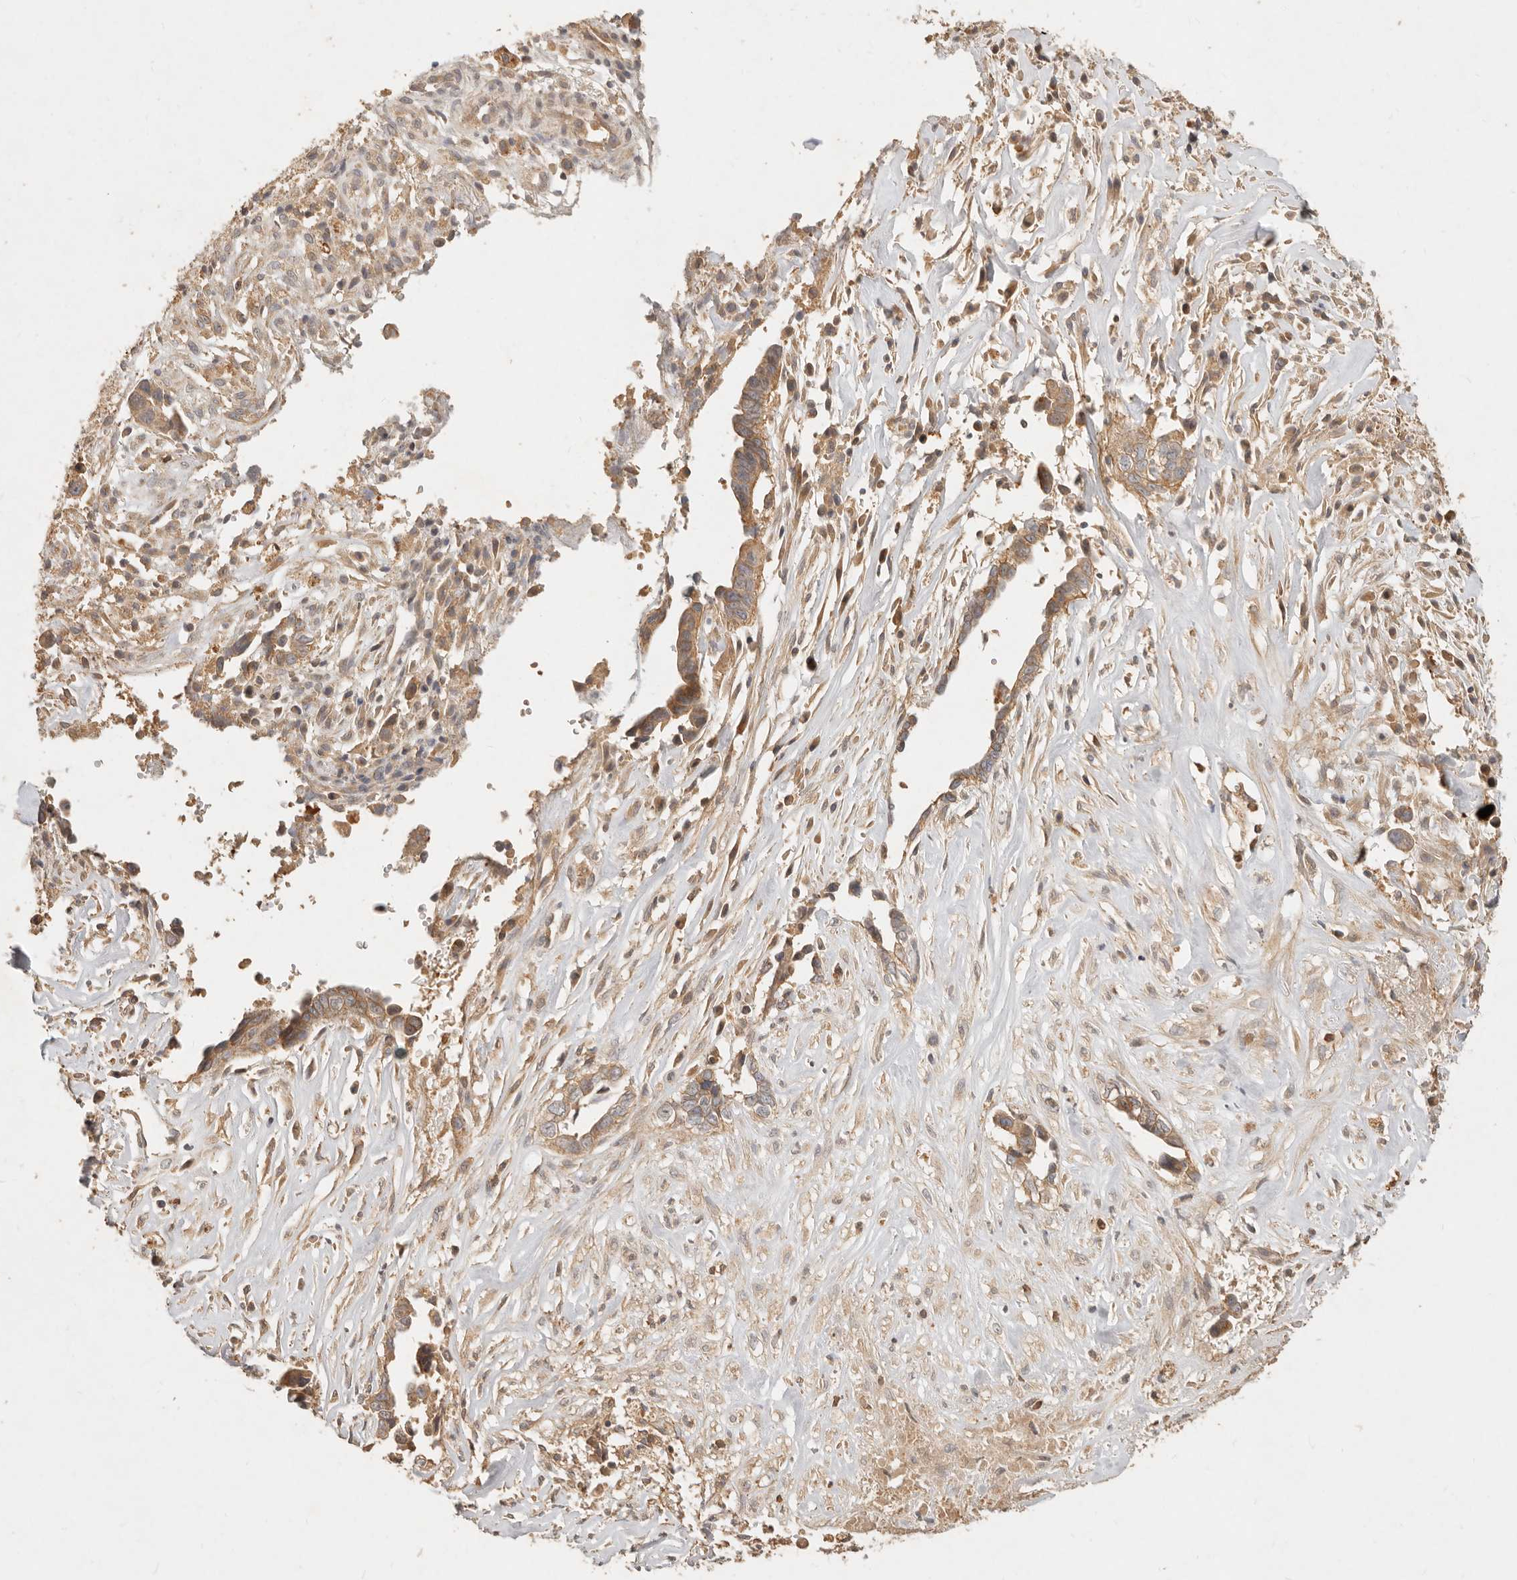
{"staining": {"intensity": "moderate", "quantity": ">75%", "location": "cytoplasmic/membranous"}, "tissue": "liver cancer", "cell_type": "Tumor cells", "image_type": "cancer", "snomed": [{"axis": "morphology", "description": "Cholangiocarcinoma"}, {"axis": "topography", "description": "Liver"}], "caption": "An image of human liver cancer (cholangiocarcinoma) stained for a protein displays moderate cytoplasmic/membranous brown staining in tumor cells. (DAB (3,3'-diaminobenzidine) IHC with brightfield microscopy, high magnification).", "gene": "FREM2", "patient": {"sex": "female", "age": 79}}